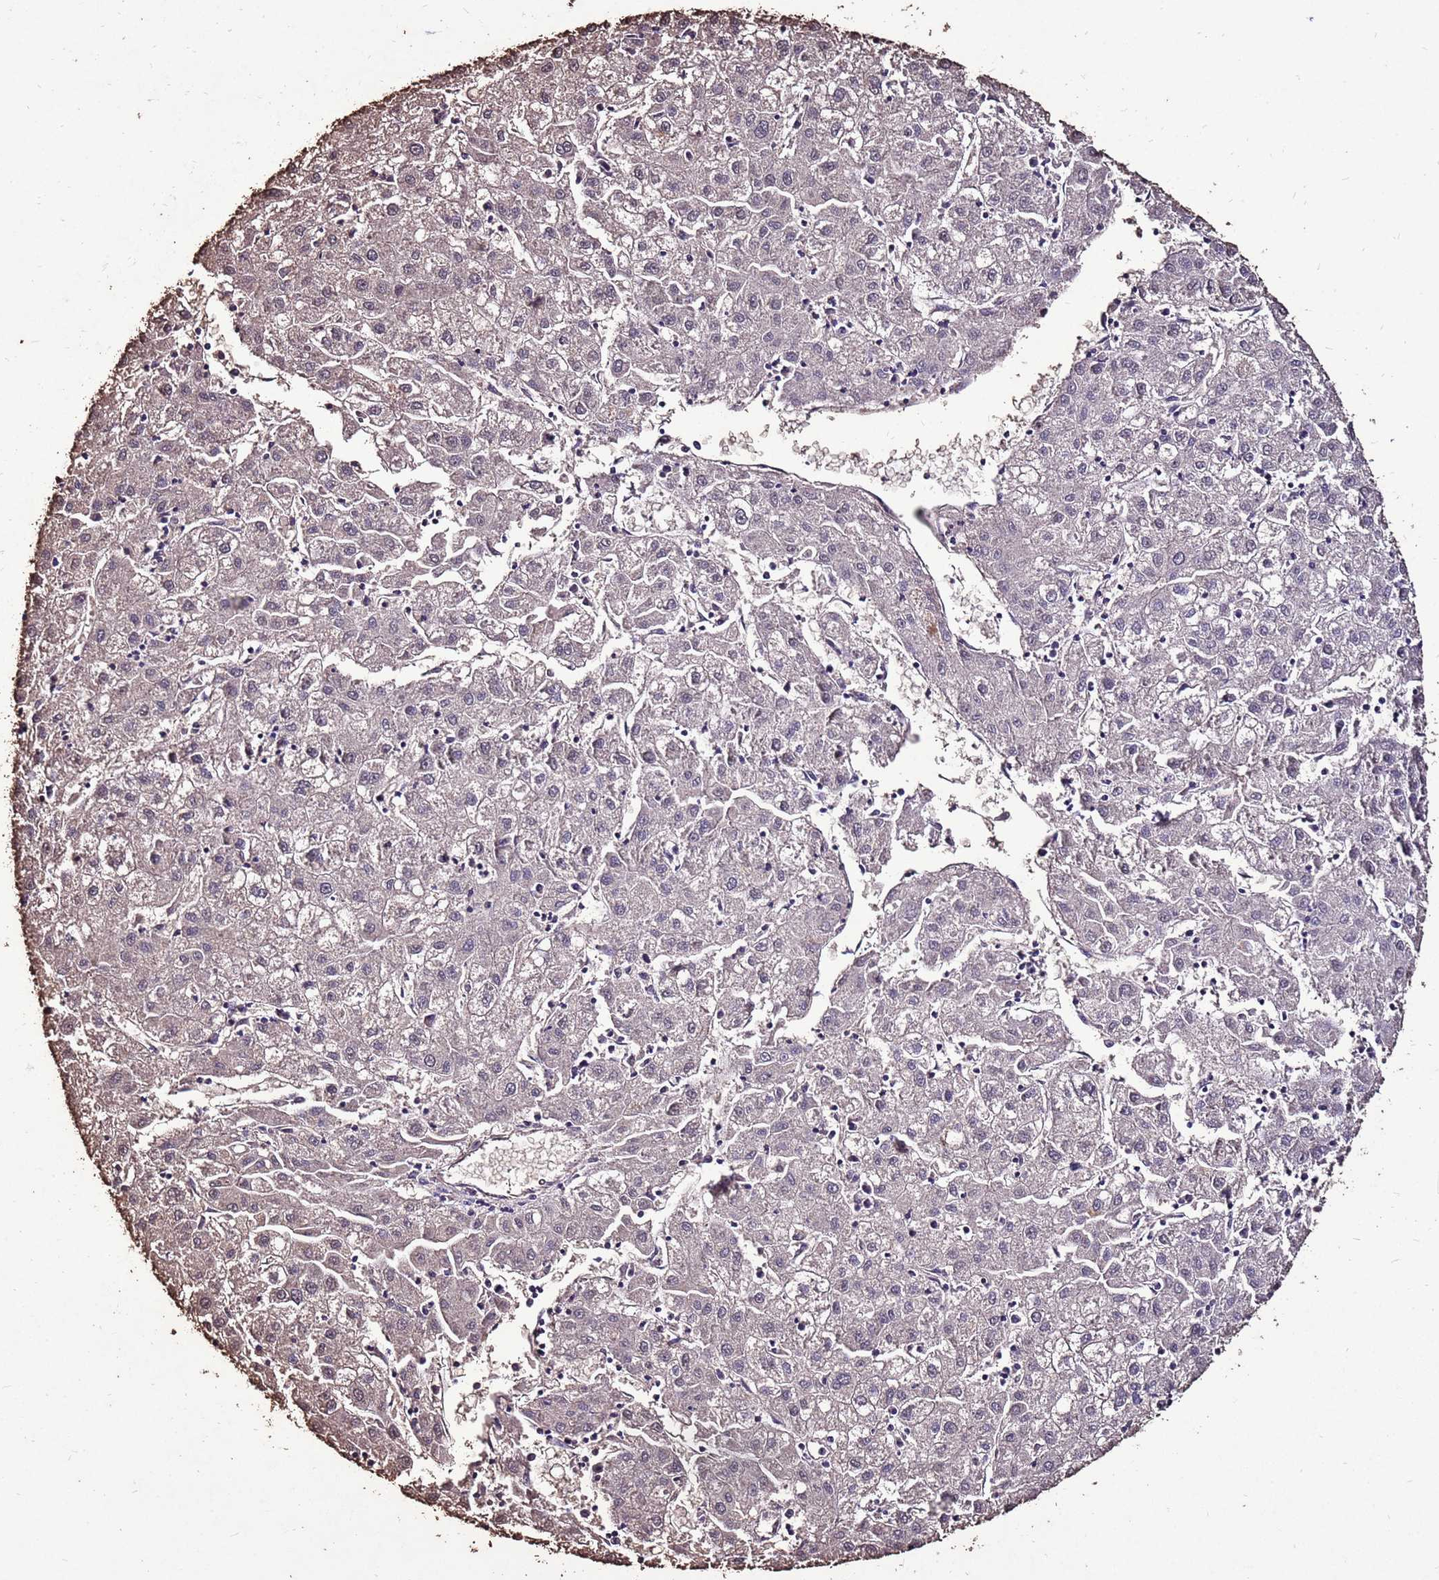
{"staining": {"intensity": "negative", "quantity": "none", "location": "none"}, "tissue": "liver cancer", "cell_type": "Tumor cells", "image_type": "cancer", "snomed": [{"axis": "morphology", "description": "Carcinoma, Hepatocellular, NOS"}, {"axis": "topography", "description": "Liver"}], "caption": "IHC of liver hepatocellular carcinoma demonstrates no positivity in tumor cells.", "gene": "TMEM106C", "patient": {"sex": "male", "age": 72}}